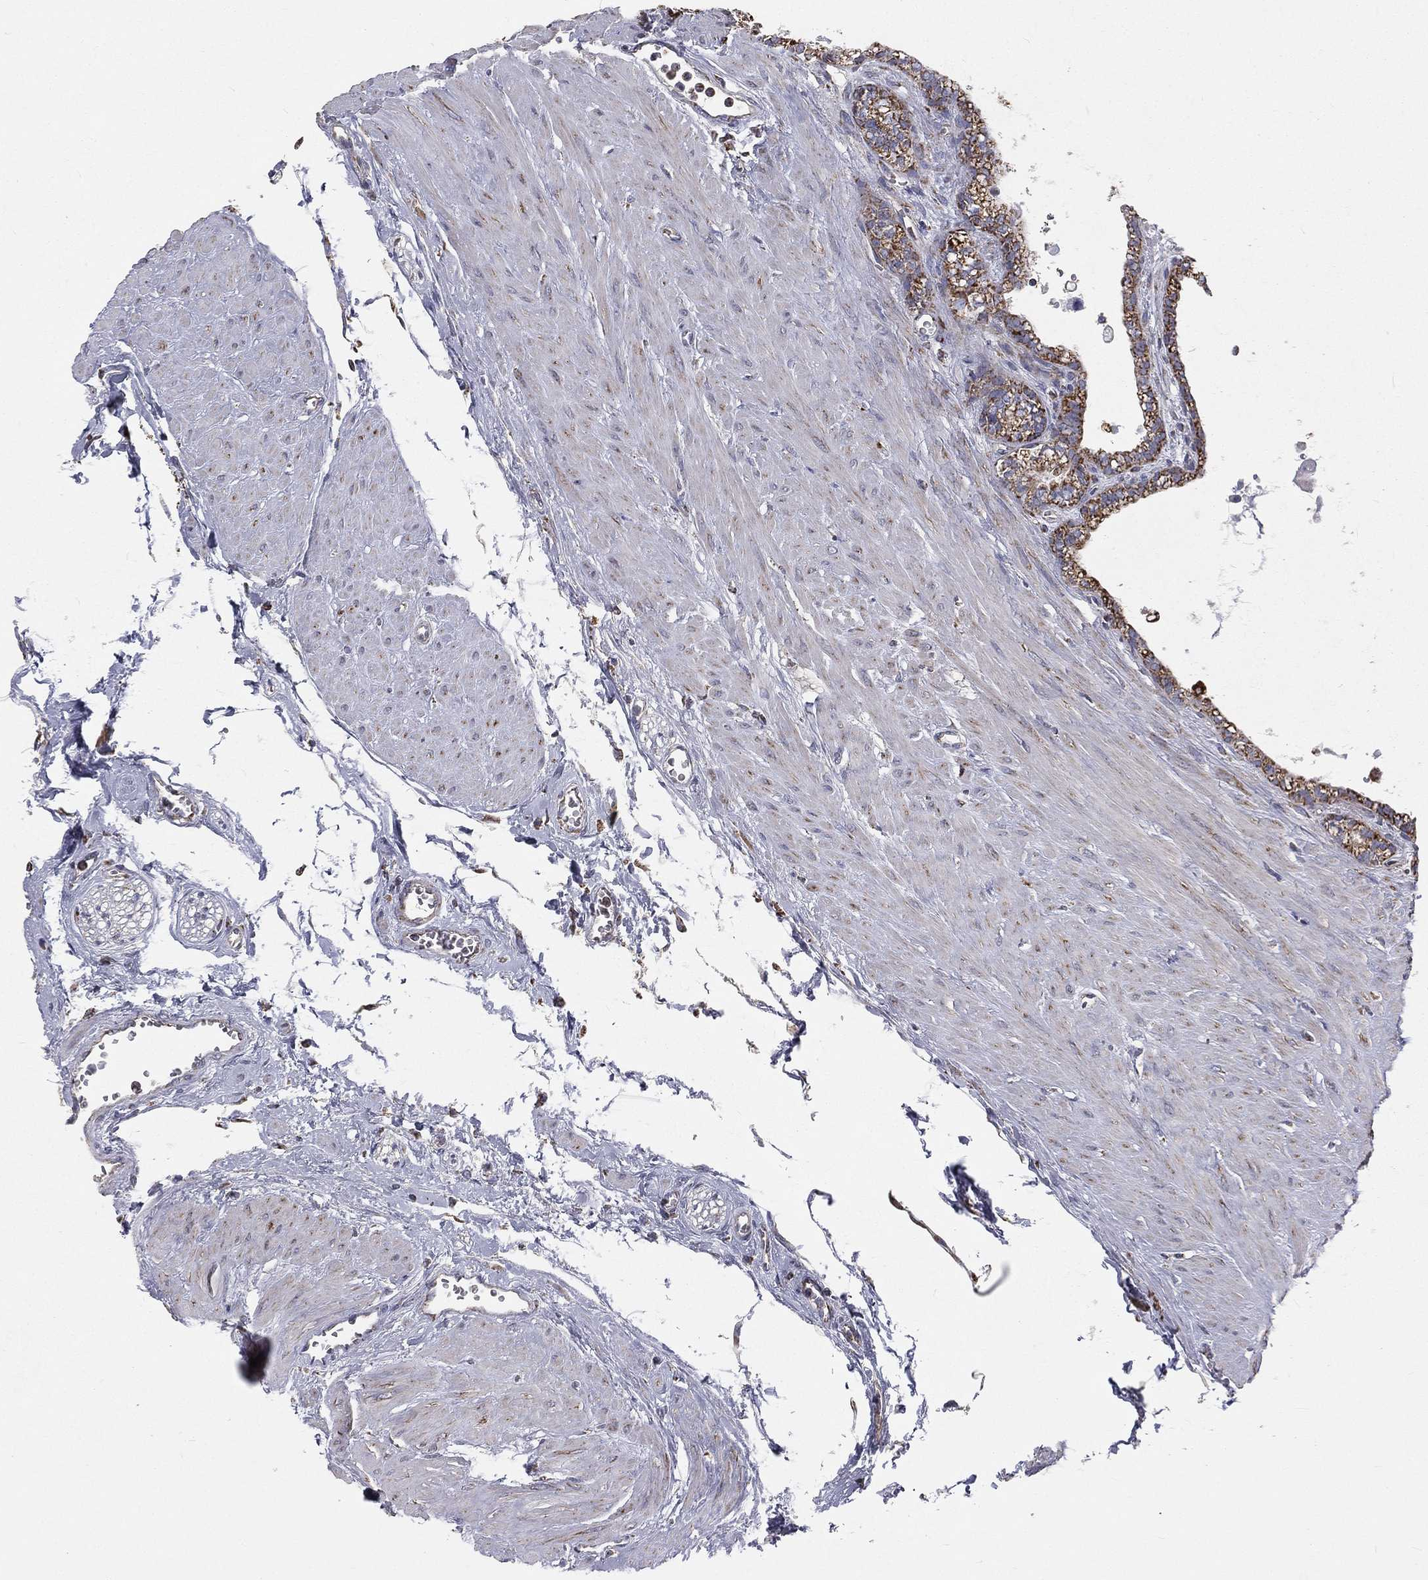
{"staining": {"intensity": "strong", "quantity": "25%-75%", "location": "cytoplasmic/membranous"}, "tissue": "seminal vesicle", "cell_type": "Glandular cells", "image_type": "normal", "snomed": [{"axis": "morphology", "description": "Normal tissue, NOS"}, {"axis": "morphology", "description": "Urothelial carcinoma, NOS"}, {"axis": "topography", "description": "Urinary bladder"}, {"axis": "topography", "description": "Seminal veicle"}], "caption": "Immunohistochemical staining of normal human seminal vesicle reveals high levels of strong cytoplasmic/membranous staining in about 25%-75% of glandular cells. (Stains: DAB (3,3'-diaminobenzidine) in brown, nuclei in blue, Microscopy: brightfield microscopy at high magnification).", "gene": "HADH", "patient": {"sex": "male", "age": 76}}